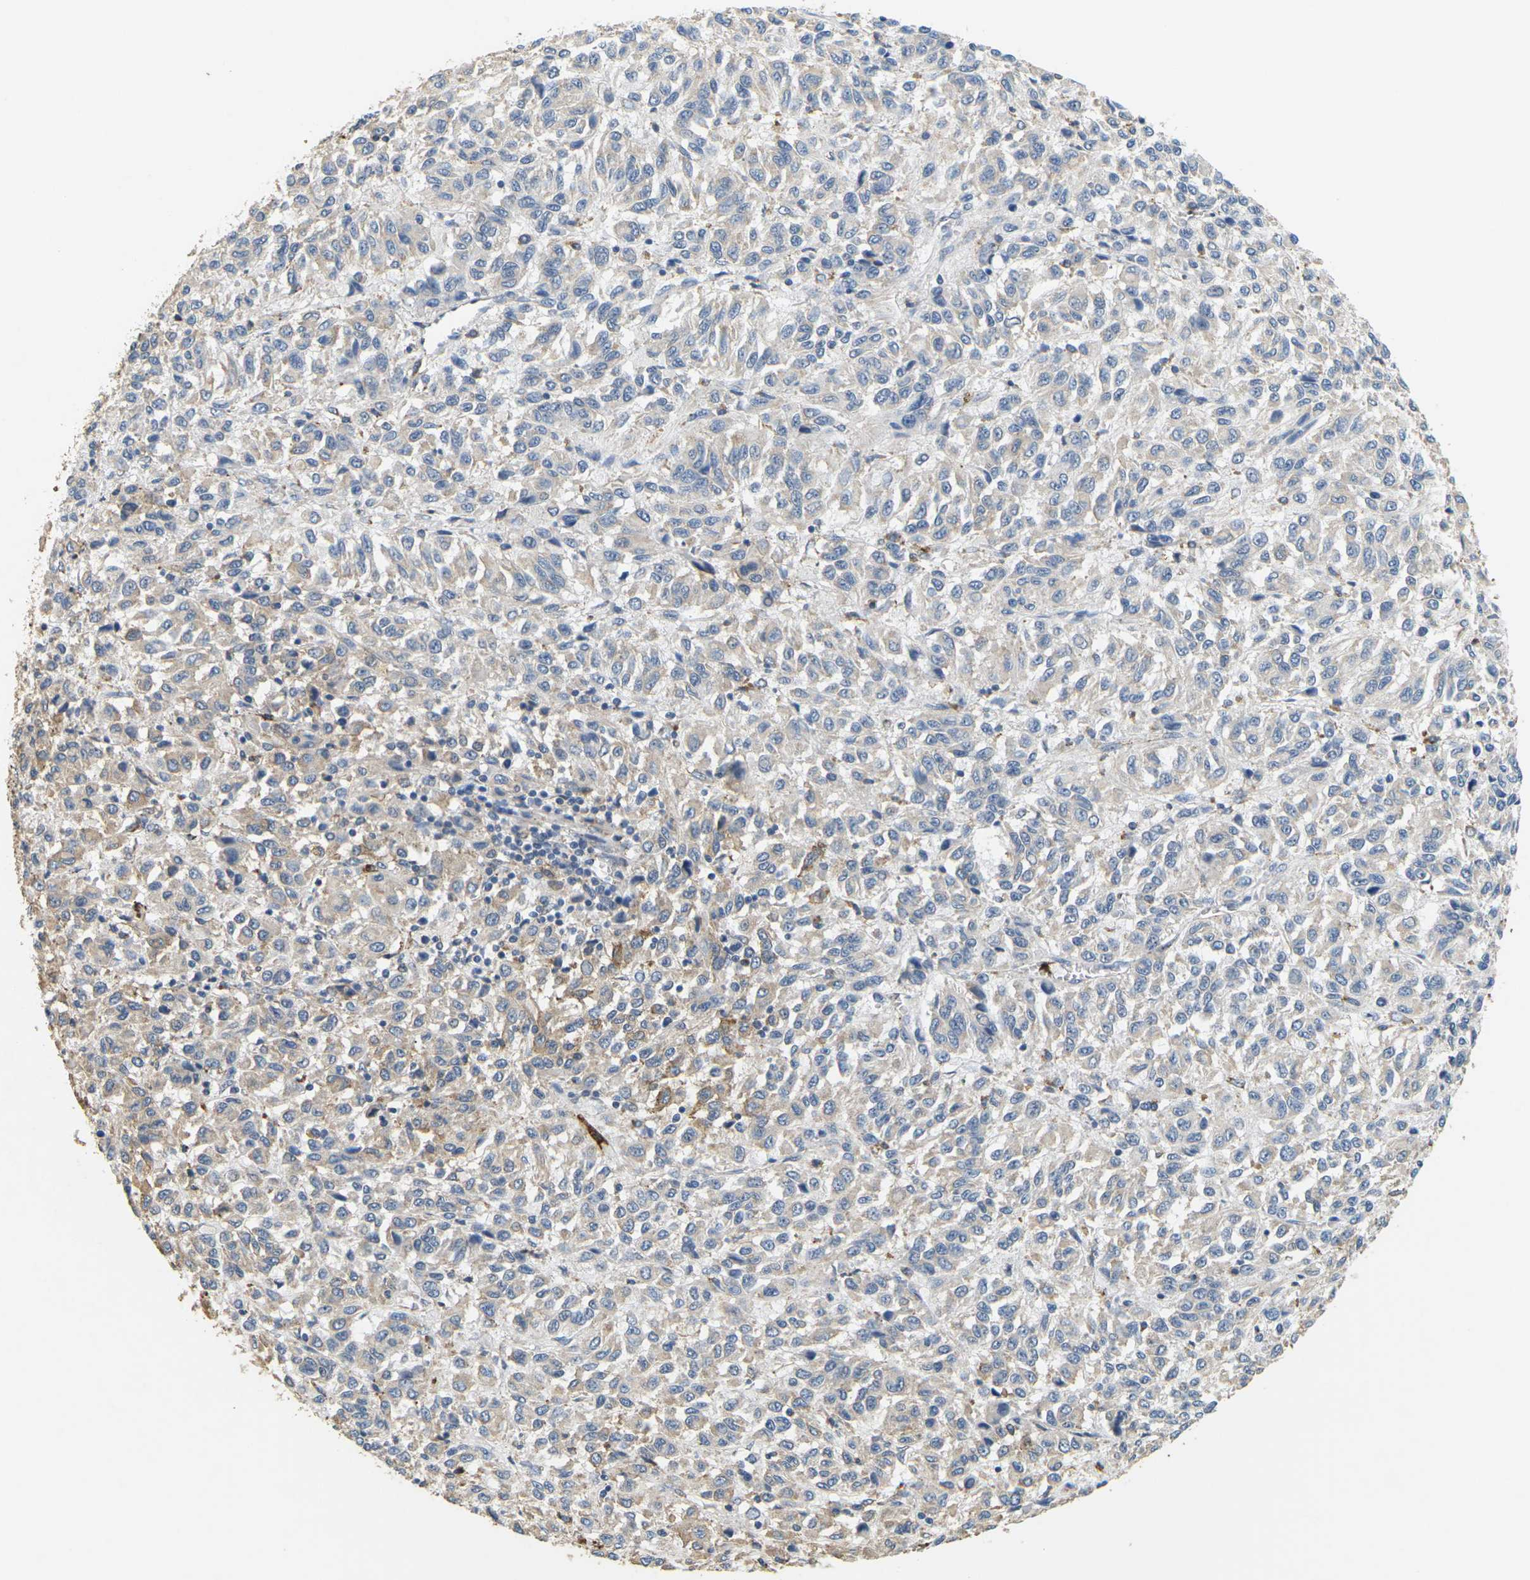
{"staining": {"intensity": "weak", "quantity": "<25%", "location": "cytoplasmic/membranous"}, "tissue": "melanoma", "cell_type": "Tumor cells", "image_type": "cancer", "snomed": [{"axis": "morphology", "description": "Malignant melanoma, Metastatic site"}, {"axis": "topography", "description": "Lung"}], "caption": "This is an immunohistochemistry (IHC) photomicrograph of malignant melanoma (metastatic site). There is no staining in tumor cells.", "gene": "ADM", "patient": {"sex": "male", "age": 64}}